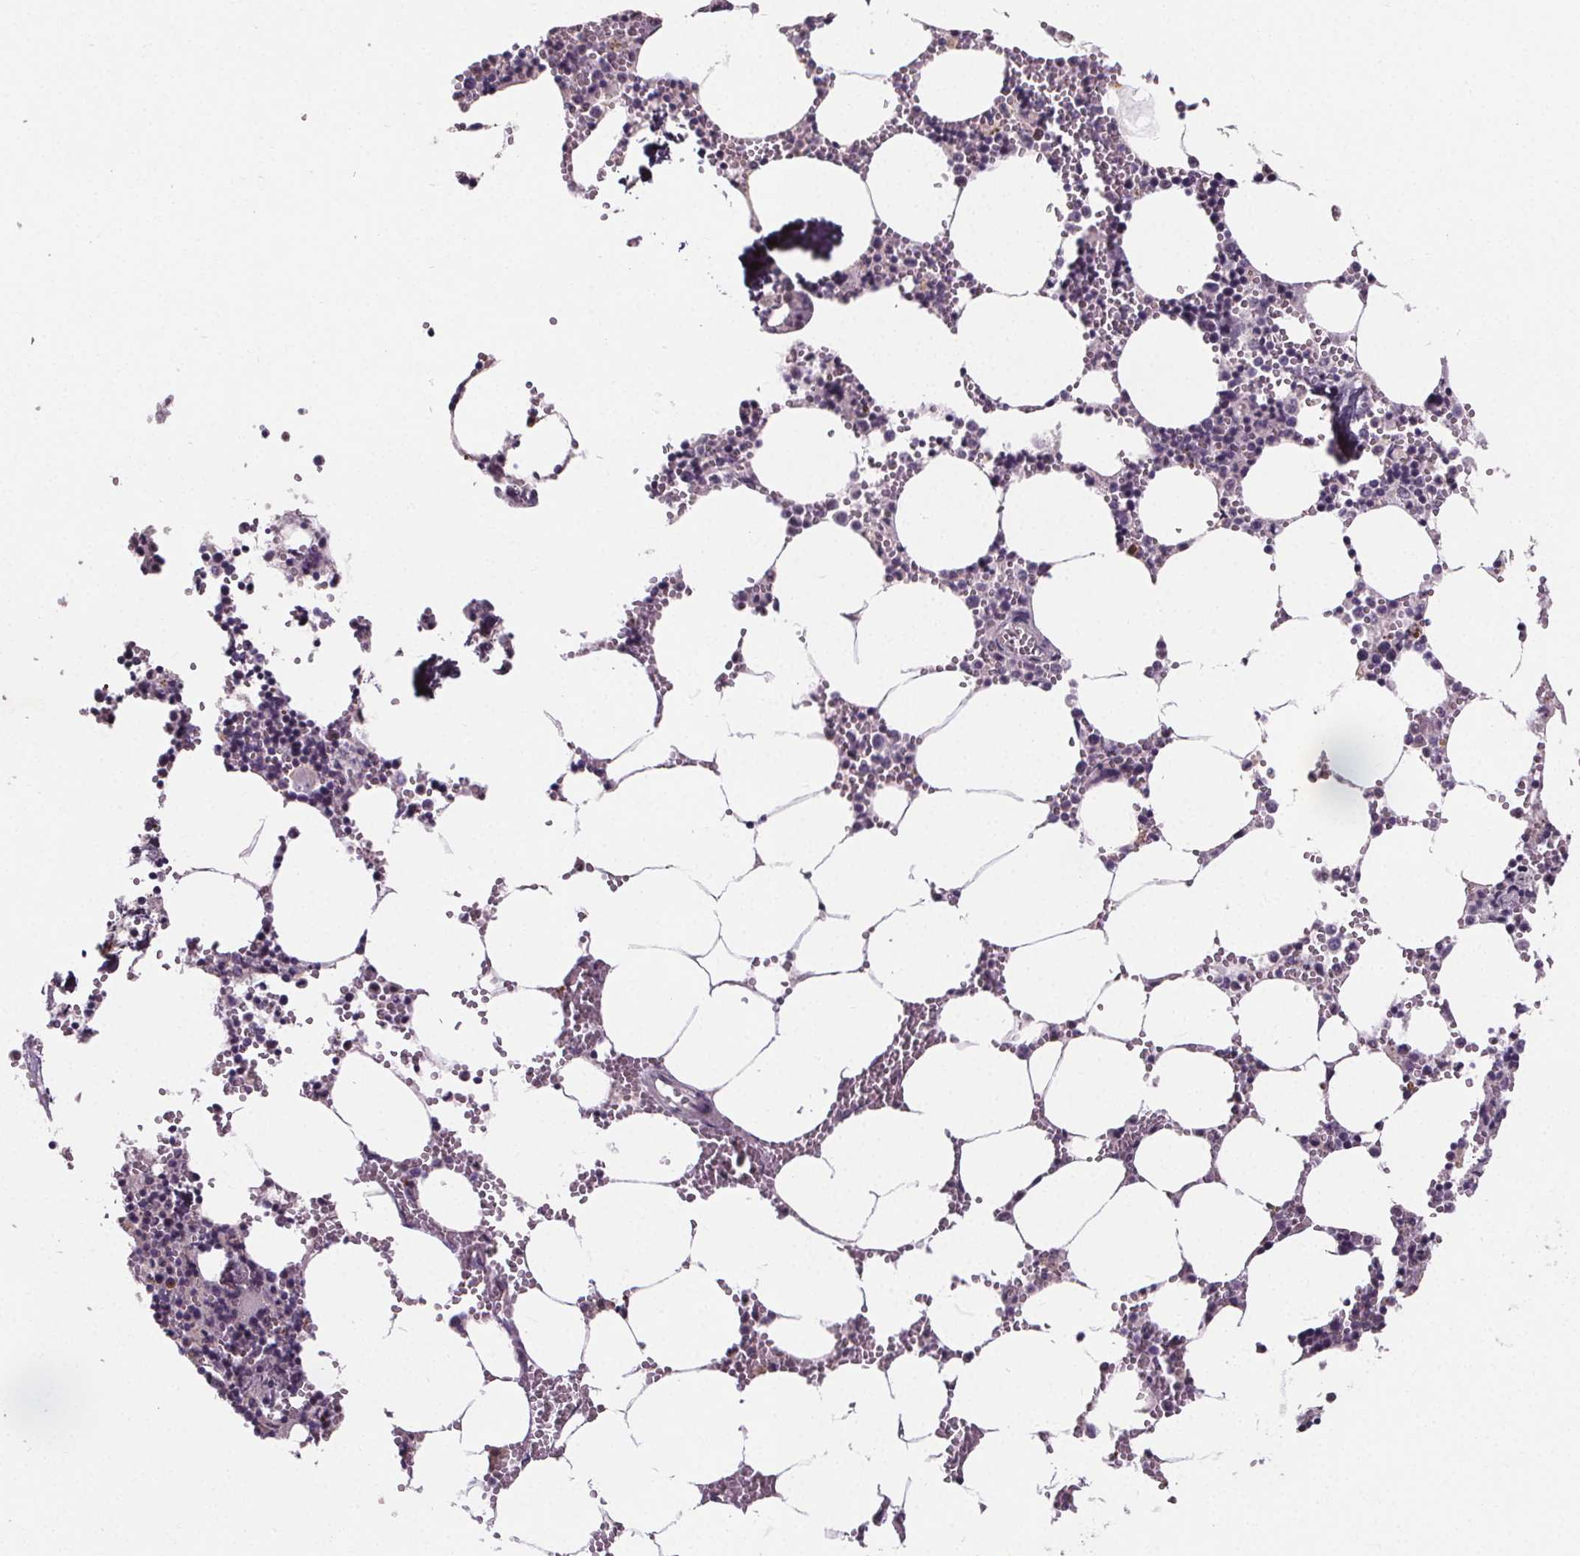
{"staining": {"intensity": "negative", "quantity": "none", "location": "none"}, "tissue": "bone marrow", "cell_type": "Hematopoietic cells", "image_type": "normal", "snomed": [{"axis": "morphology", "description": "Normal tissue, NOS"}, {"axis": "topography", "description": "Bone marrow"}], "caption": "There is no significant expression in hematopoietic cells of bone marrow. The staining was performed using DAB (3,3'-diaminobenzidine) to visualize the protein expression in brown, while the nuclei were stained in blue with hematoxylin (Magnification: 20x).", "gene": "ATP6V1D", "patient": {"sex": "male", "age": 54}}